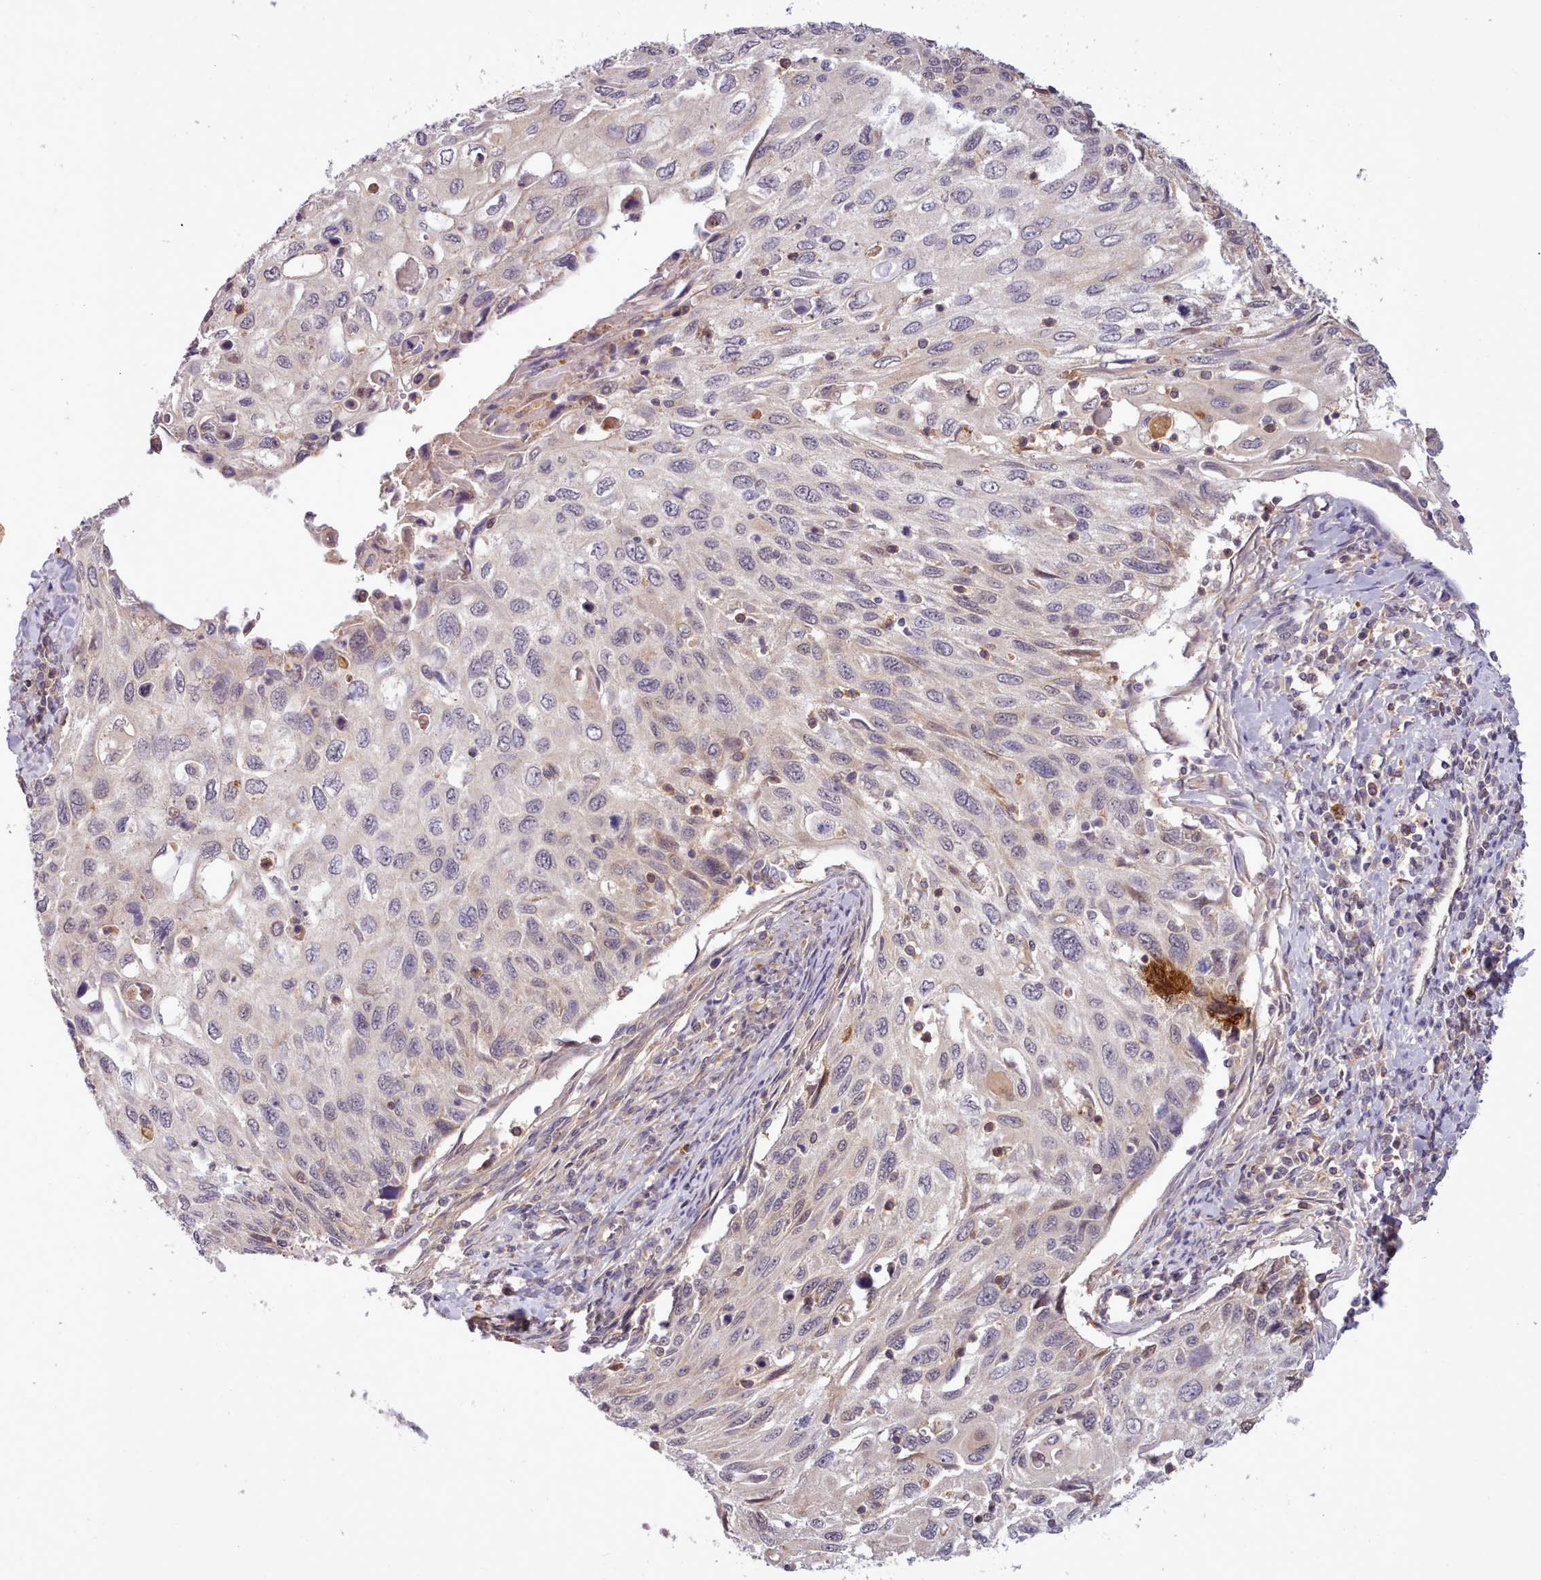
{"staining": {"intensity": "negative", "quantity": "none", "location": "none"}, "tissue": "cervical cancer", "cell_type": "Tumor cells", "image_type": "cancer", "snomed": [{"axis": "morphology", "description": "Squamous cell carcinoma, NOS"}, {"axis": "topography", "description": "Cervix"}], "caption": "IHC micrograph of cervical cancer stained for a protein (brown), which reveals no staining in tumor cells.", "gene": "ARL17A", "patient": {"sex": "female", "age": 70}}